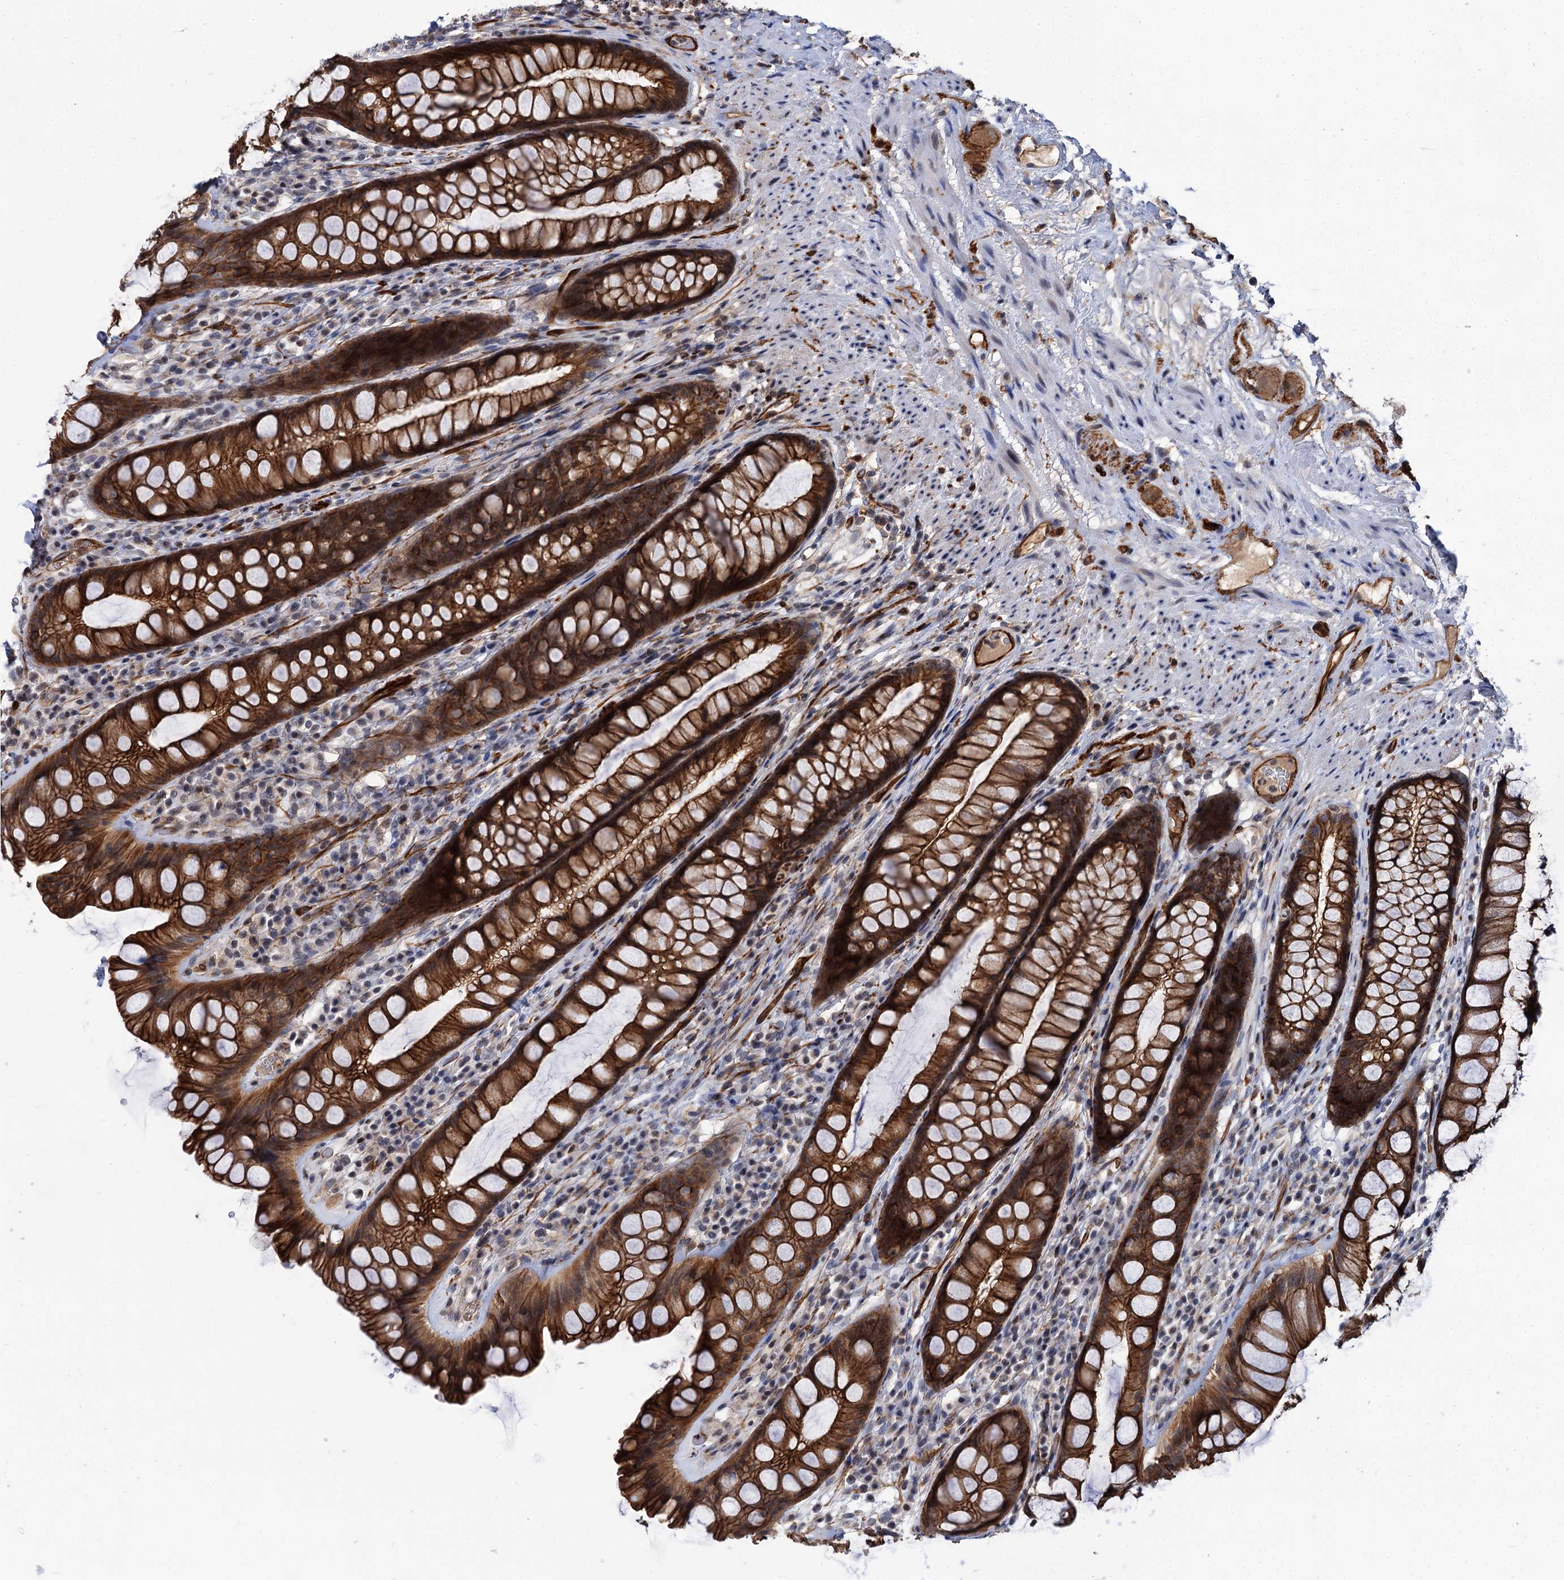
{"staining": {"intensity": "strong", "quantity": ">75%", "location": "cytoplasmic/membranous"}, "tissue": "rectum", "cell_type": "Glandular cells", "image_type": "normal", "snomed": [{"axis": "morphology", "description": "Normal tissue, NOS"}, {"axis": "topography", "description": "Rectum"}], "caption": "This photomicrograph shows immunohistochemistry staining of benign human rectum, with high strong cytoplasmic/membranous expression in approximately >75% of glandular cells.", "gene": "ABLIM1", "patient": {"sex": "male", "age": 74}}